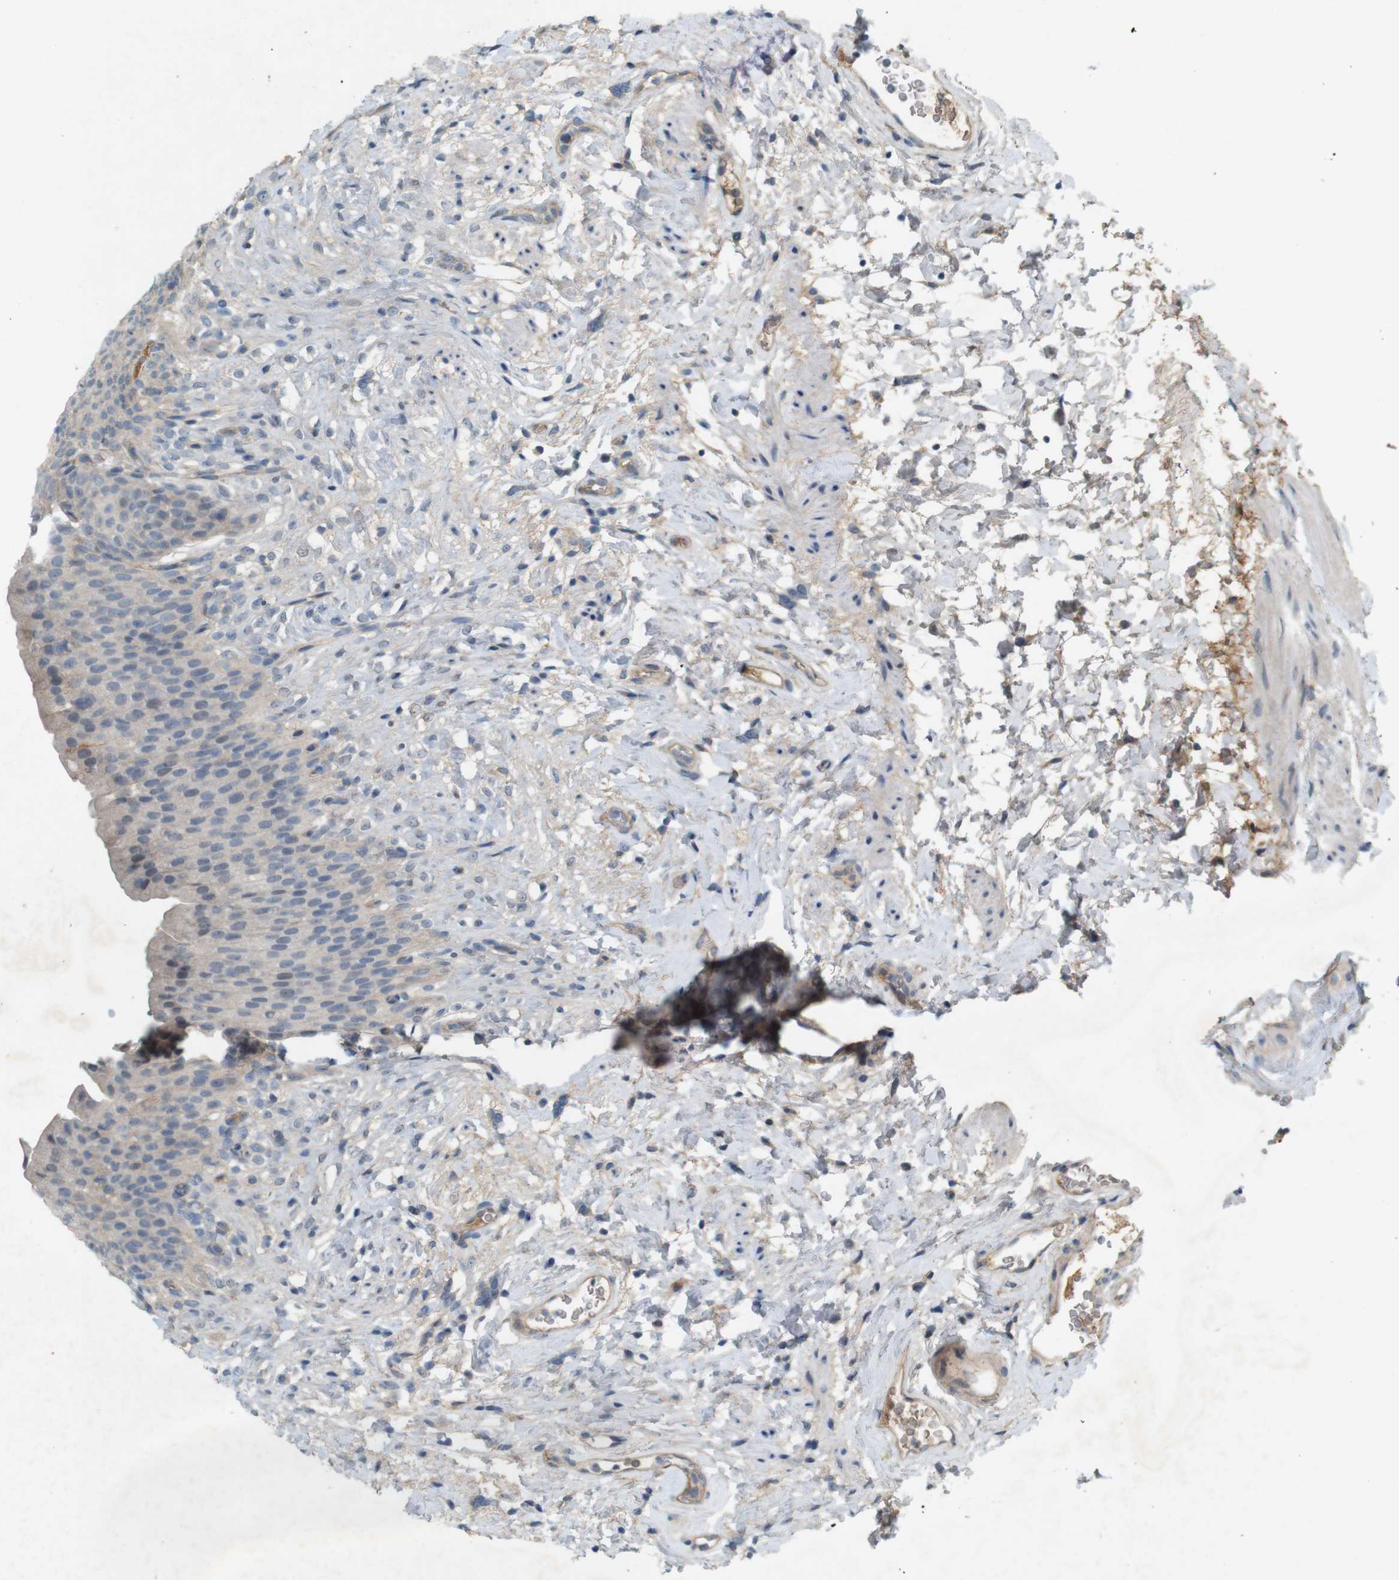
{"staining": {"intensity": "weak", "quantity": "<25%", "location": "cytoplasmic/membranous"}, "tissue": "urinary bladder", "cell_type": "Urothelial cells", "image_type": "normal", "snomed": [{"axis": "morphology", "description": "Normal tissue, NOS"}, {"axis": "topography", "description": "Urinary bladder"}], "caption": "An immunohistochemistry image of unremarkable urinary bladder is shown. There is no staining in urothelial cells of urinary bladder.", "gene": "PVR", "patient": {"sex": "female", "age": 79}}